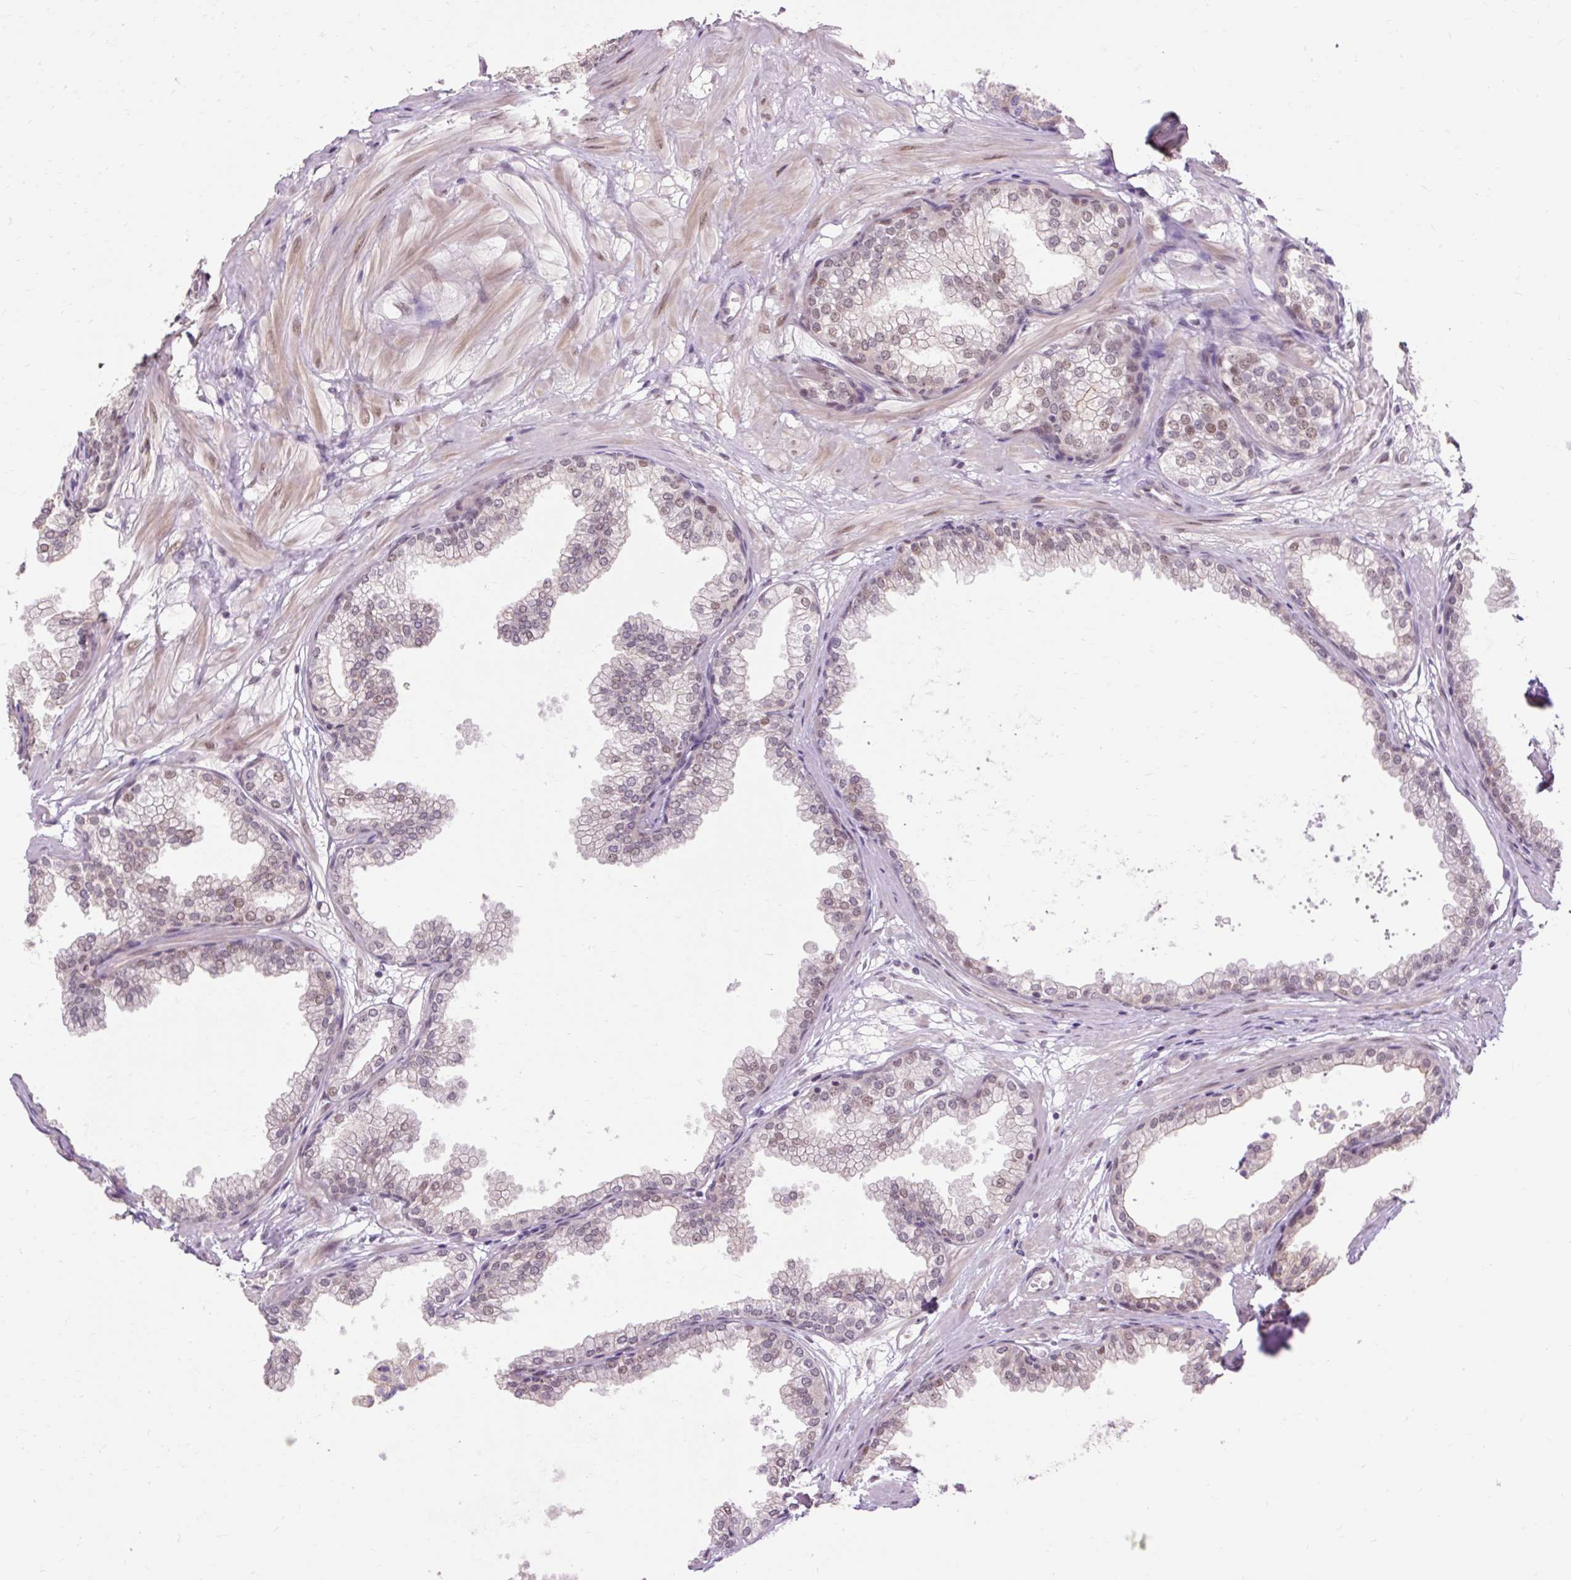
{"staining": {"intensity": "moderate", "quantity": "25%-75%", "location": "cytoplasmic/membranous,nuclear"}, "tissue": "prostate", "cell_type": "Glandular cells", "image_type": "normal", "snomed": [{"axis": "morphology", "description": "Normal tissue, NOS"}, {"axis": "topography", "description": "Prostate"}], "caption": "Immunohistochemical staining of benign prostate shows 25%-75% levels of moderate cytoplasmic/membranous,nuclear protein staining in about 25%-75% of glandular cells.", "gene": "ENSG00000261832", "patient": {"sex": "male", "age": 37}}